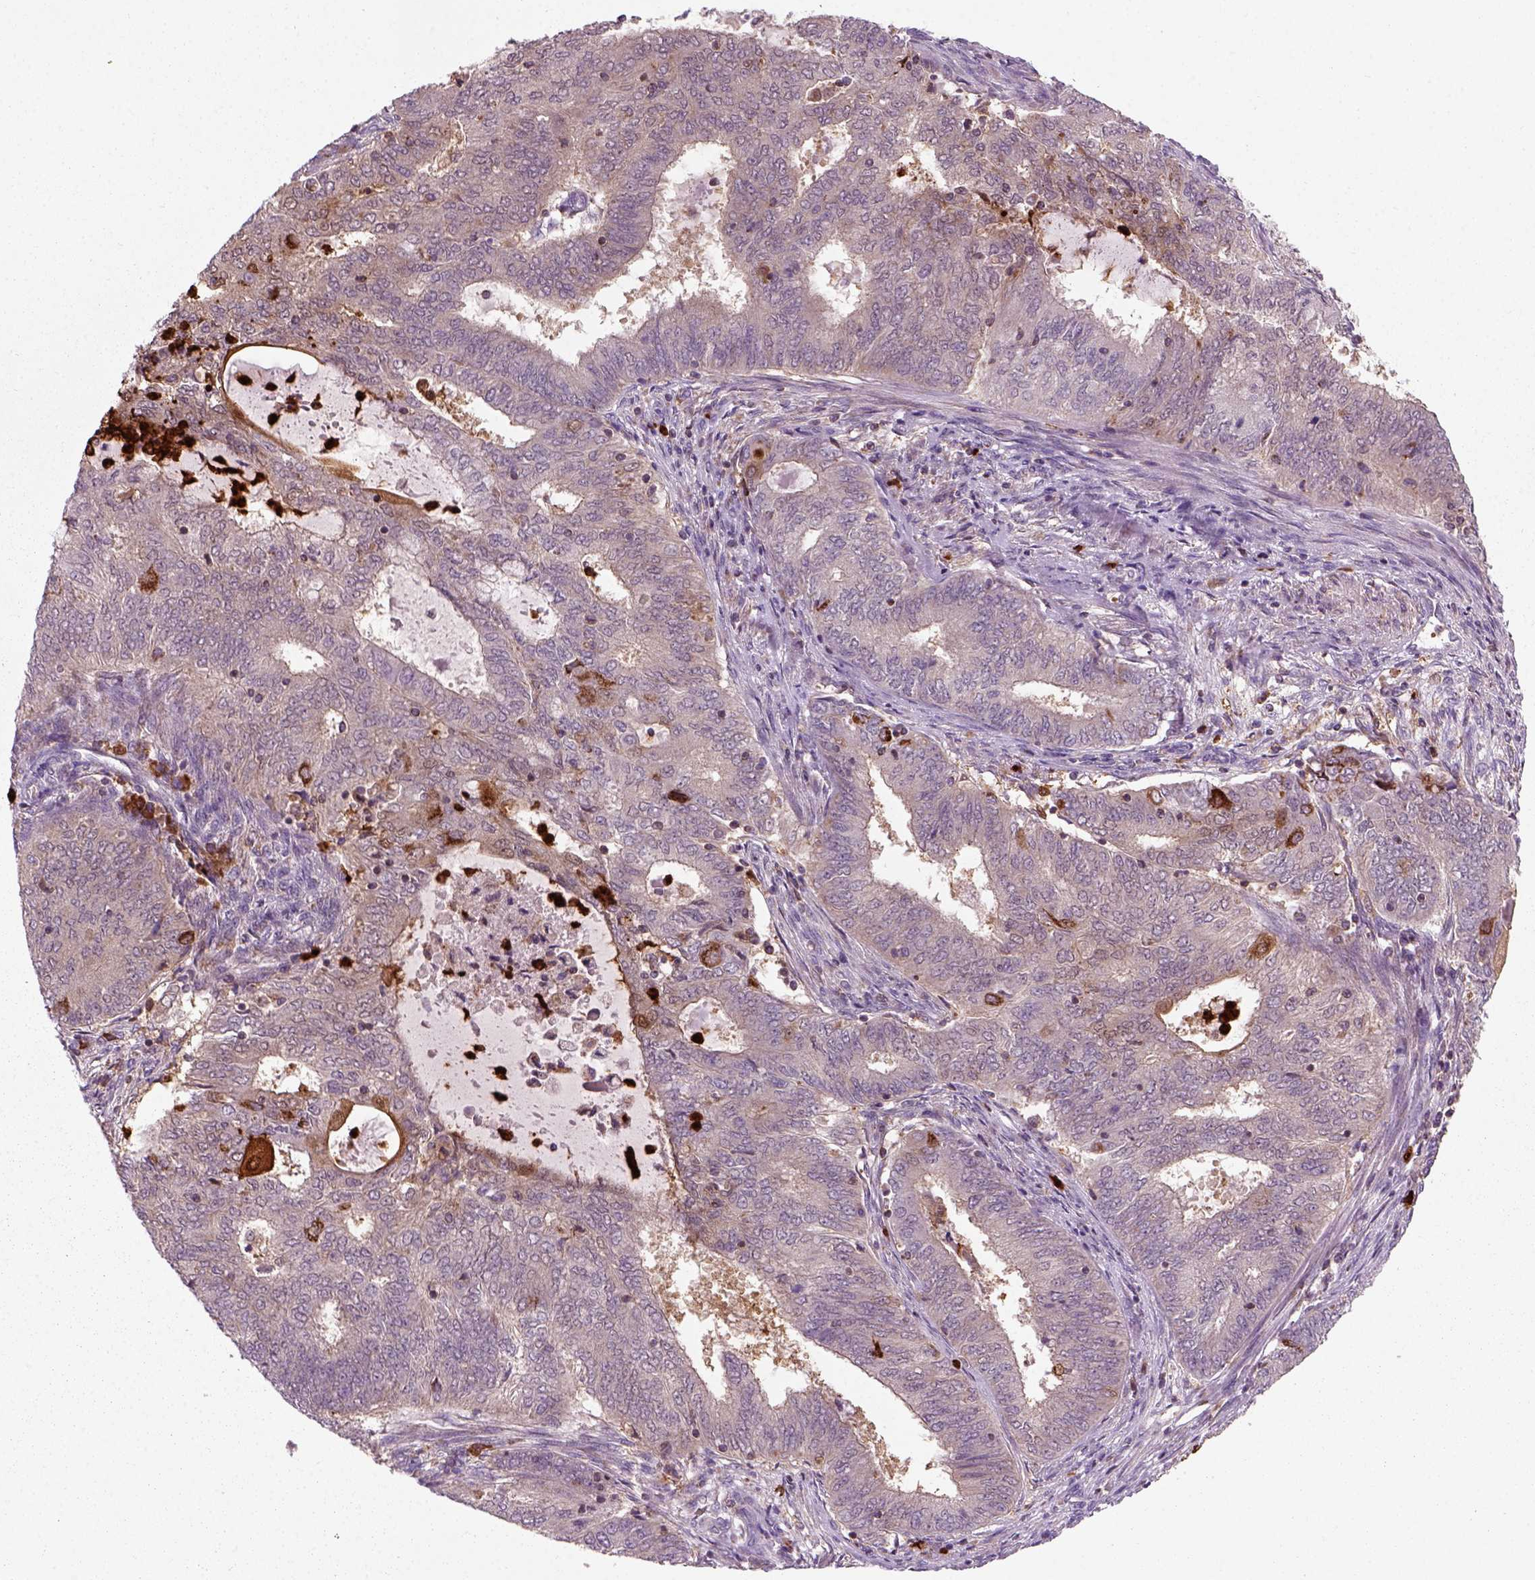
{"staining": {"intensity": "negative", "quantity": "none", "location": "none"}, "tissue": "endometrial cancer", "cell_type": "Tumor cells", "image_type": "cancer", "snomed": [{"axis": "morphology", "description": "Adenocarcinoma, NOS"}, {"axis": "topography", "description": "Endometrium"}], "caption": "Endometrial cancer (adenocarcinoma) was stained to show a protein in brown. There is no significant staining in tumor cells. (DAB (3,3'-diaminobenzidine) IHC with hematoxylin counter stain).", "gene": "NUDT16L1", "patient": {"sex": "female", "age": 62}}